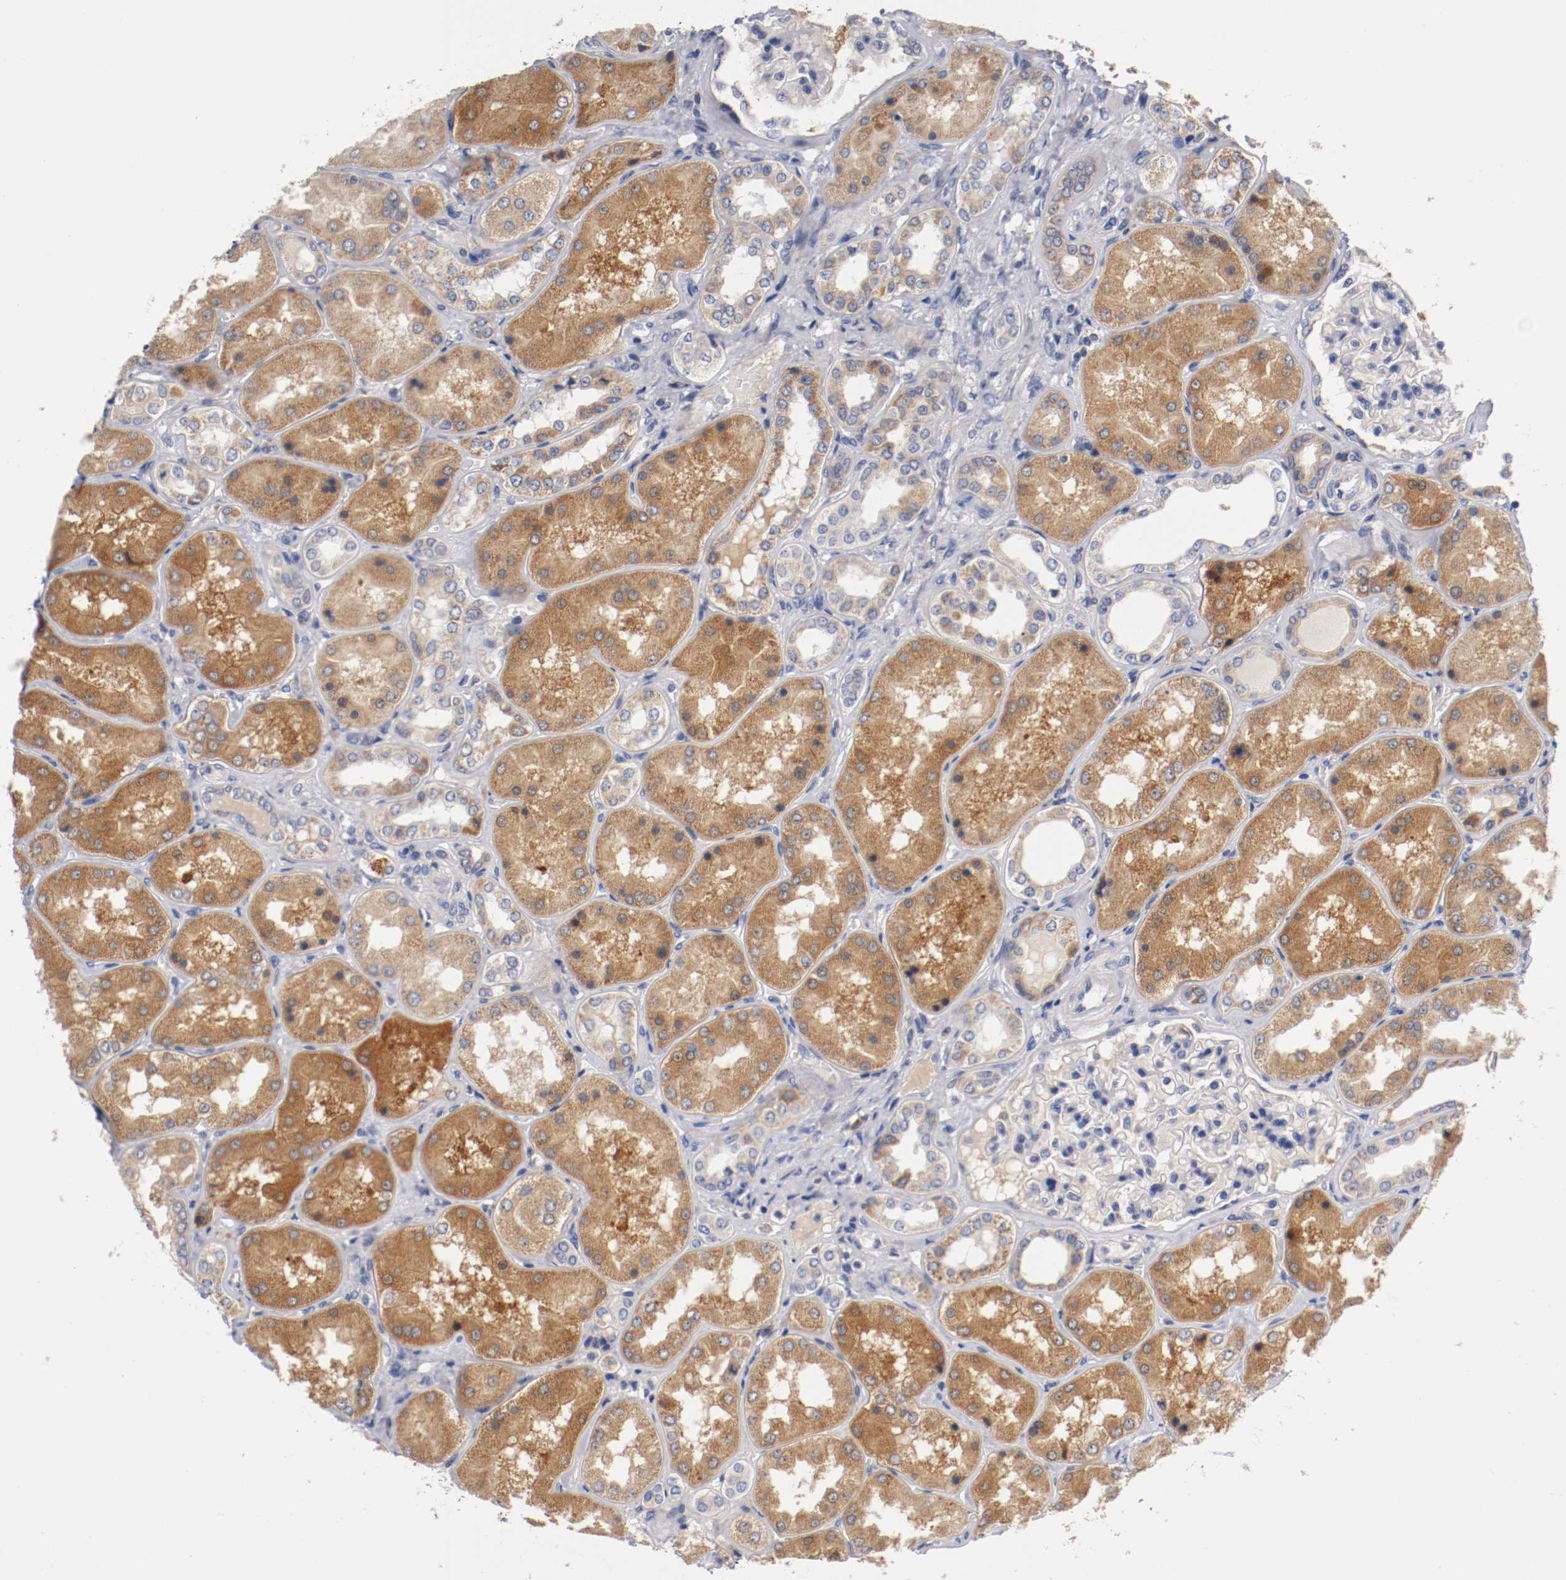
{"staining": {"intensity": "negative", "quantity": "none", "location": "none"}, "tissue": "kidney", "cell_type": "Cells in glomeruli", "image_type": "normal", "snomed": [{"axis": "morphology", "description": "Normal tissue, NOS"}, {"axis": "topography", "description": "Kidney"}], "caption": "Human kidney stained for a protein using immunohistochemistry exhibits no staining in cells in glomeruli.", "gene": "PCSK6", "patient": {"sex": "female", "age": 56}}